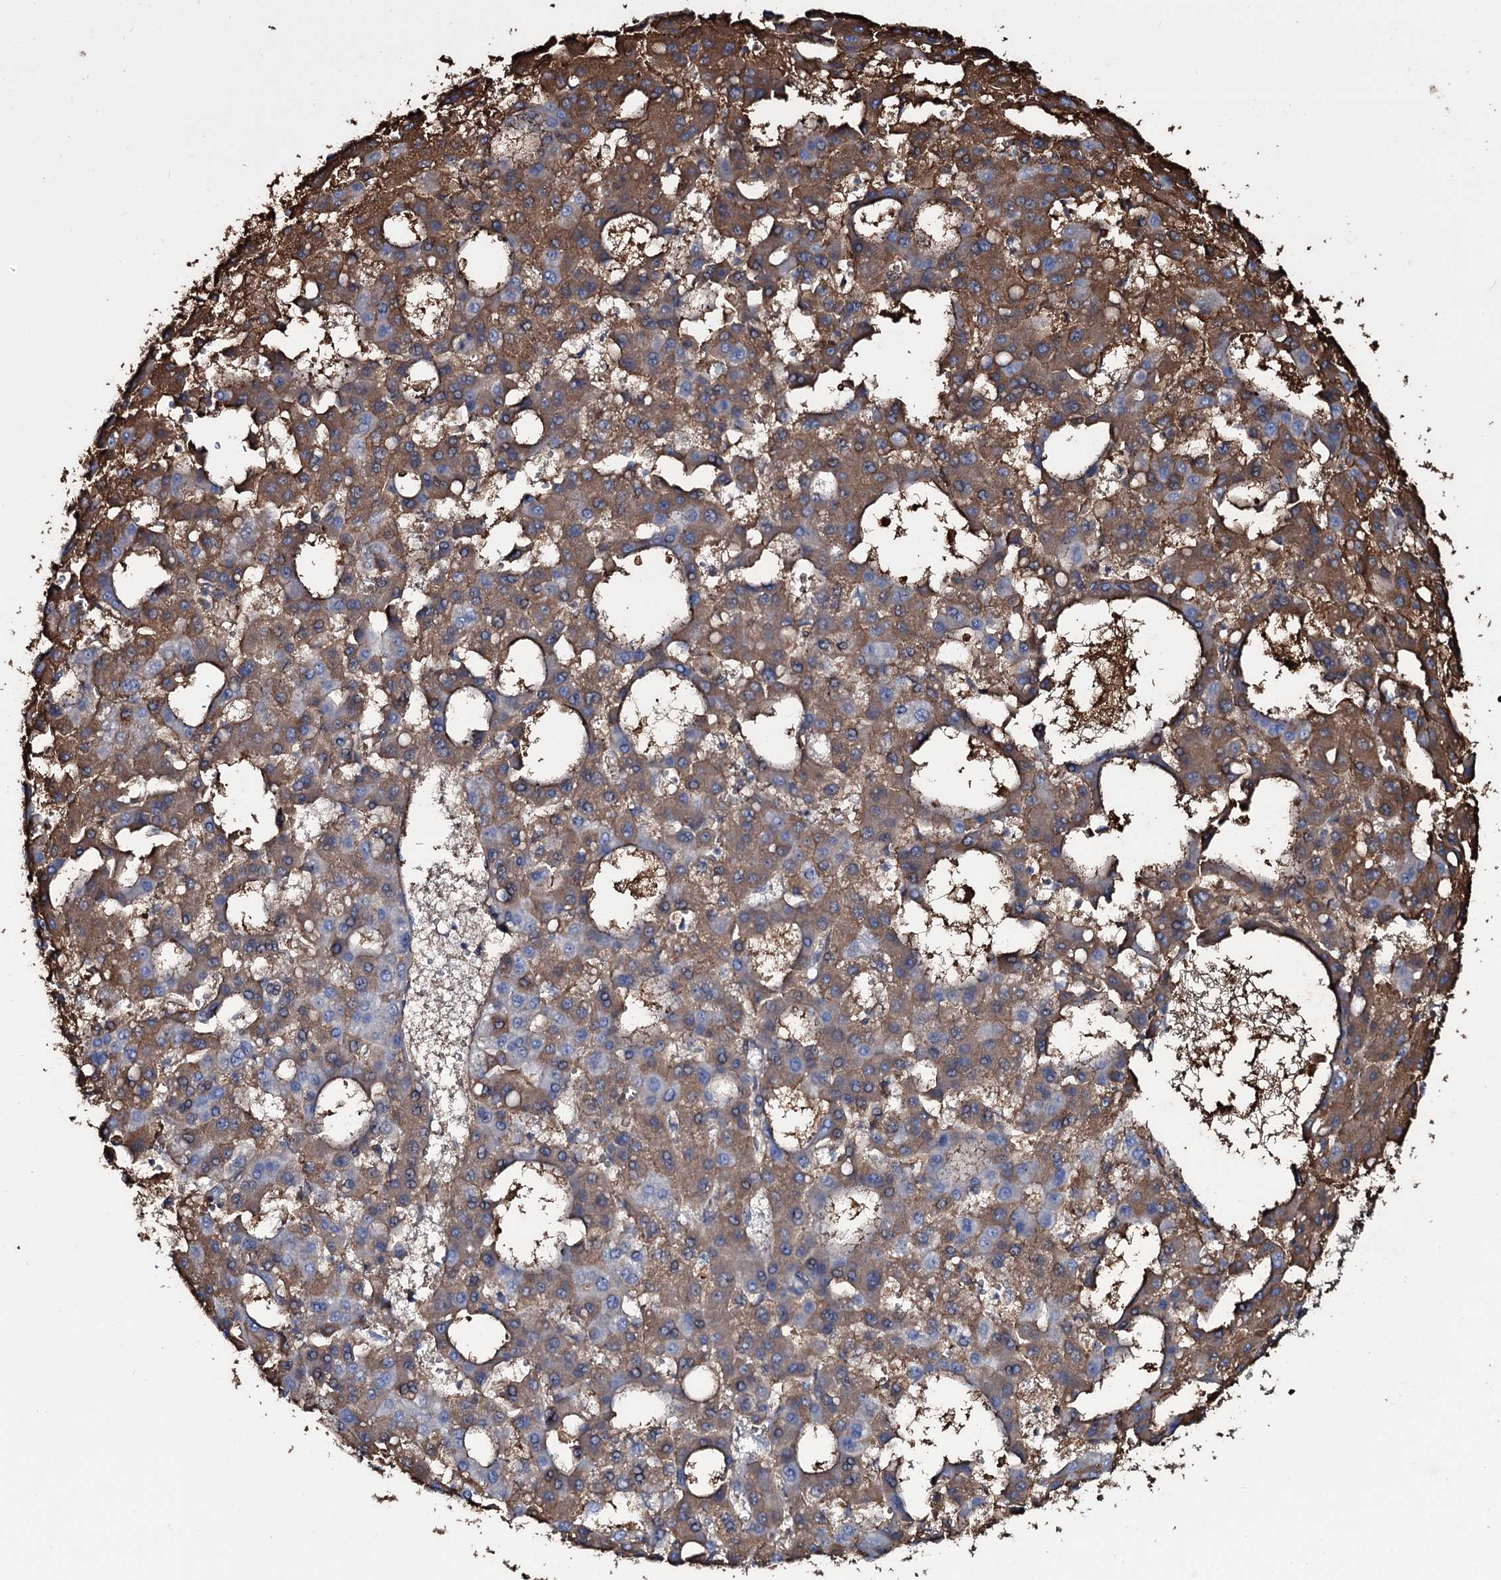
{"staining": {"intensity": "strong", "quantity": ">75%", "location": "cytoplasmic/membranous"}, "tissue": "liver cancer", "cell_type": "Tumor cells", "image_type": "cancer", "snomed": [{"axis": "morphology", "description": "Carcinoma, Hepatocellular, NOS"}, {"axis": "topography", "description": "Liver"}], "caption": "Immunohistochemical staining of human hepatocellular carcinoma (liver) displays high levels of strong cytoplasmic/membranous protein positivity in about >75% of tumor cells.", "gene": "EDN1", "patient": {"sex": "male", "age": 47}}